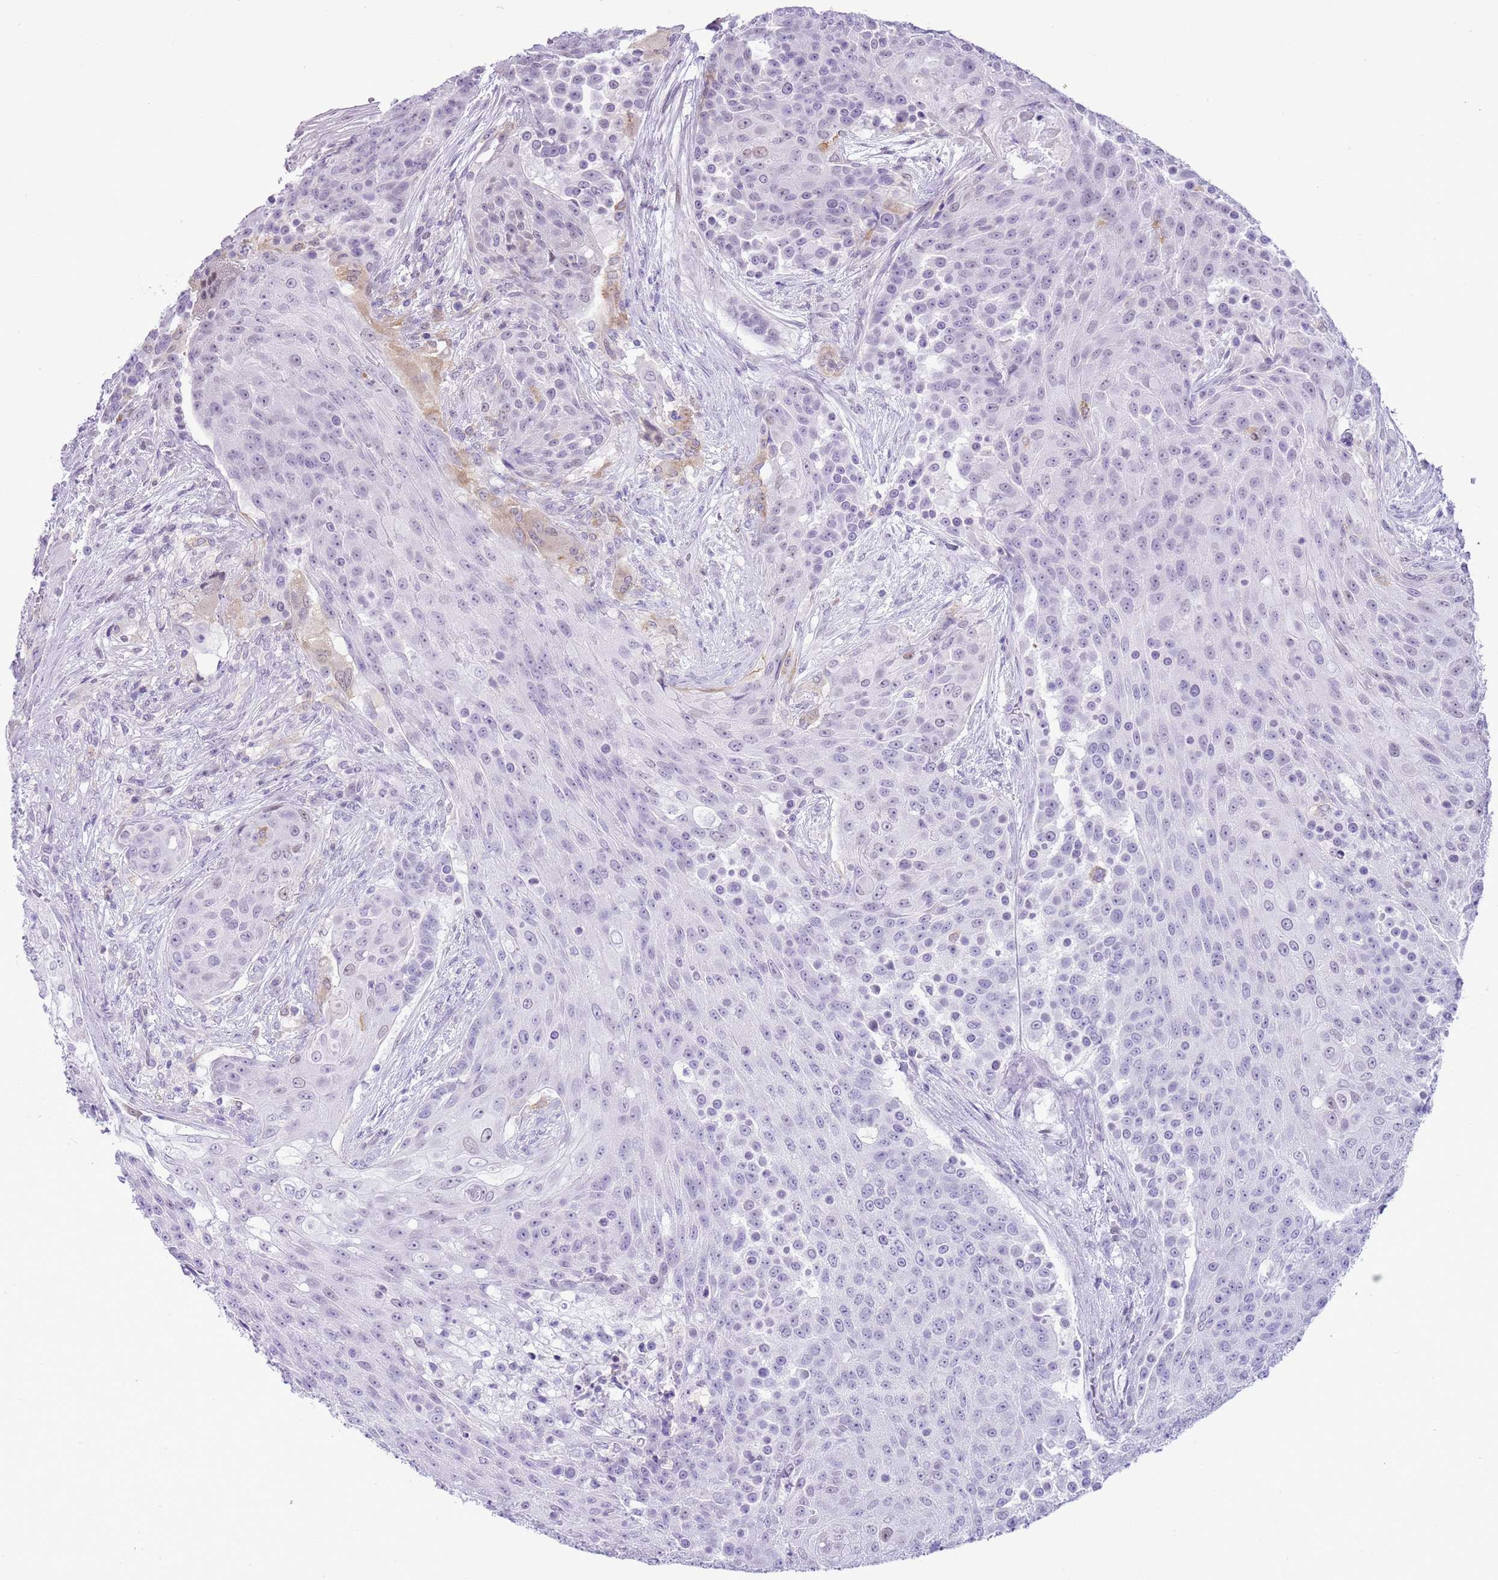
{"staining": {"intensity": "negative", "quantity": "none", "location": "none"}, "tissue": "urothelial cancer", "cell_type": "Tumor cells", "image_type": "cancer", "snomed": [{"axis": "morphology", "description": "Urothelial carcinoma, High grade"}, {"axis": "topography", "description": "Urinary bladder"}], "caption": "Urothelial cancer was stained to show a protein in brown. There is no significant positivity in tumor cells.", "gene": "PPP1R17", "patient": {"sex": "female", "age": 63}}